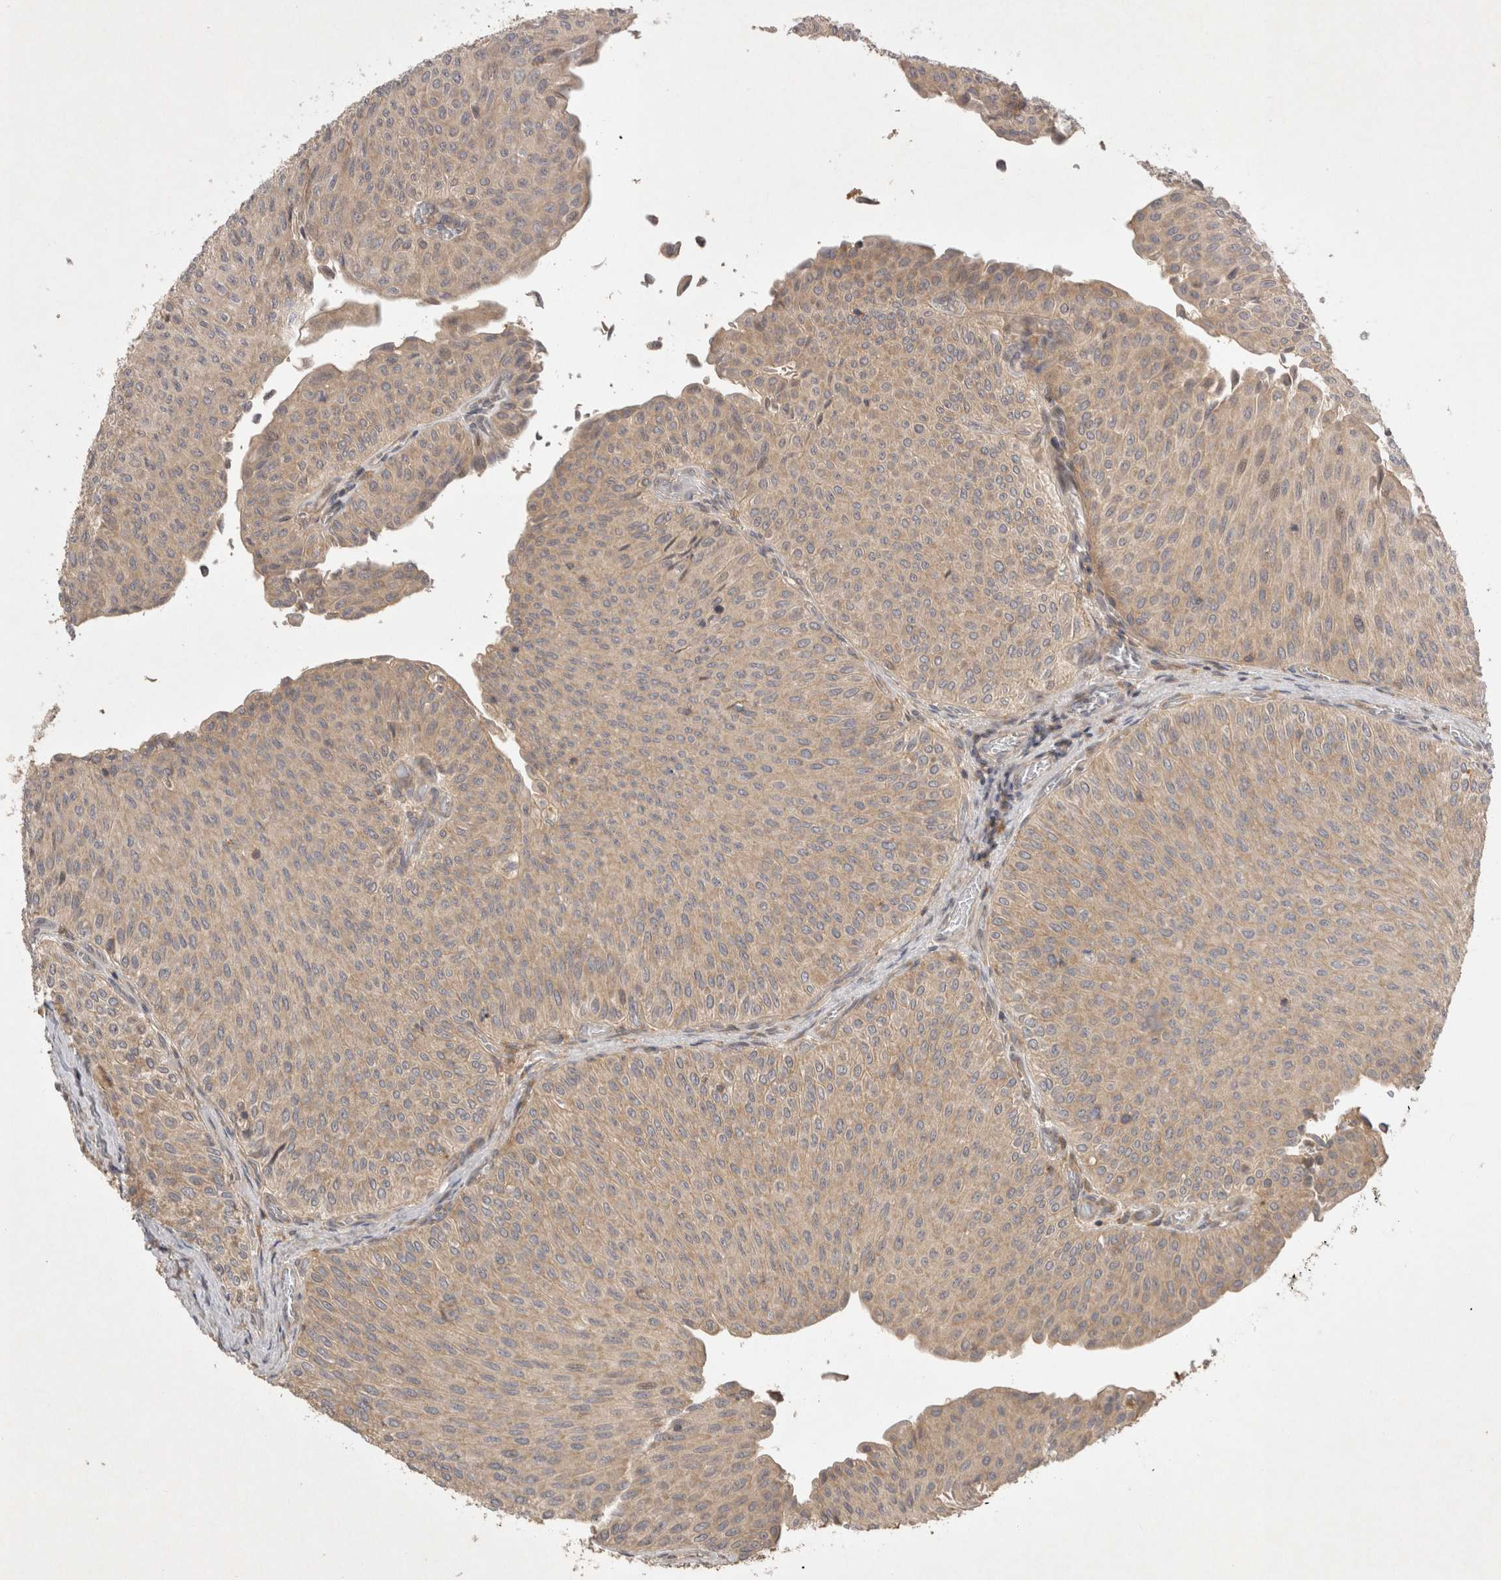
{"staining": {"intensity": "weak", "quantity": ">75%", "location": "cytoplasmic/membranous"}, "tissue": "urothelial cancer", "cell_type": "Tumor cells", "image_type": "cancer", "snomed": [{"axis": "morphology", "description": "Urothelial carcinoma, Low grade"}, {"axis": "topography", "description": "Urinary bladder"}], "caption": "Protein staining by immunohistochemistry (IHC) shows weak cytoplasmic/membranous expression in approximately >75% of tumor cells in urothelial cancer.", "gene": "PPP1R42", "patient": {"sex": "male", "age": 78}}